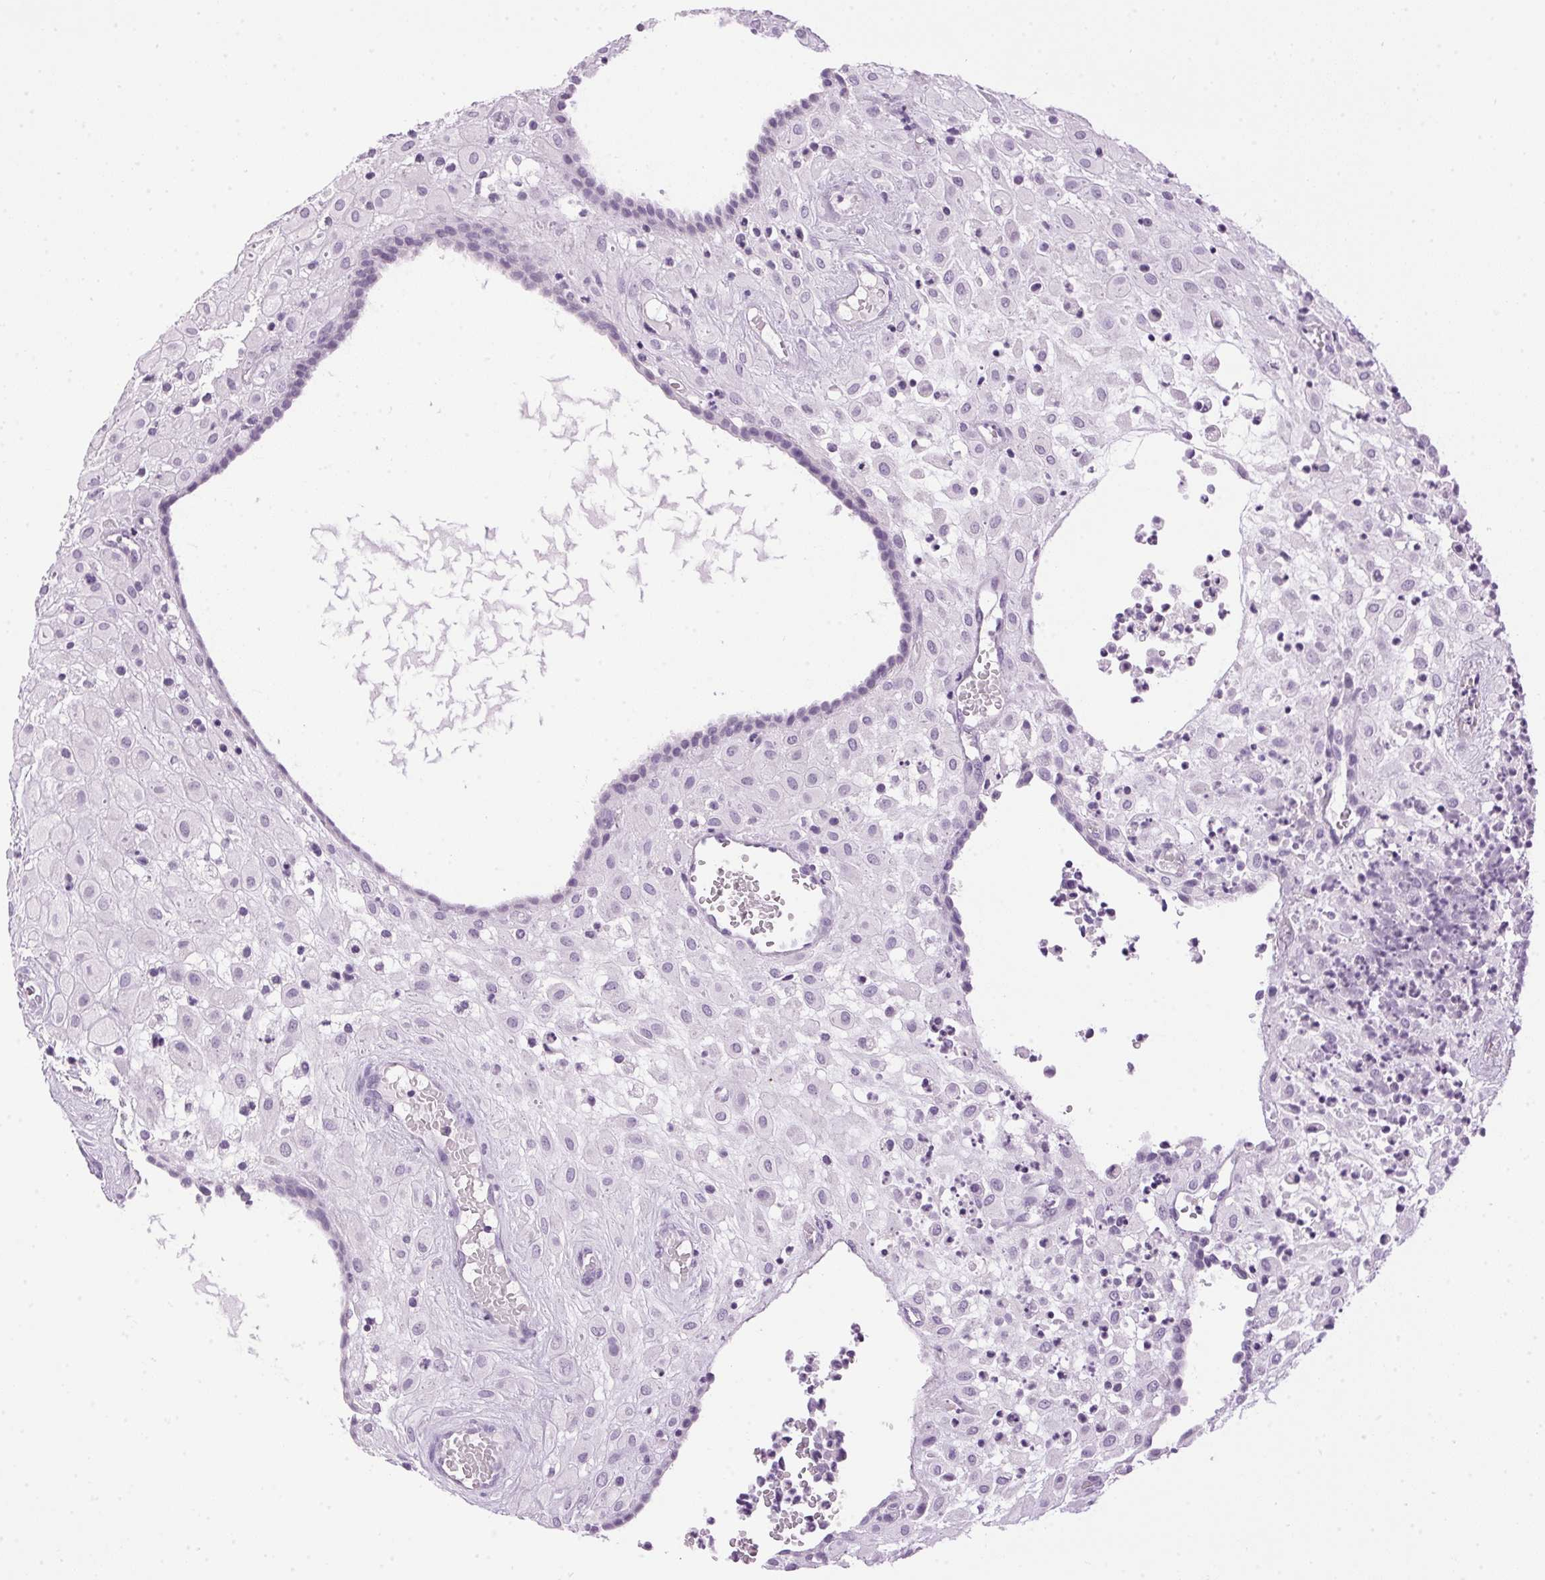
{"staining": {"intensity": "negative", "quantity": "none", "location": "none"}, "tissue": "placenta", "cell_type": "Decidual cells", "image_type": "normal", "snomed": [{"axis": "morphology", "description": "Normal tissue, NOS"}, {"axis": "topography", "description": "Placenta"}], "caption": "The immunohistochemistry micrograph has no significant expression in decidual cells of placenta.", "gene": "SP7", "patient": {"sex": "female", "age": 24}}